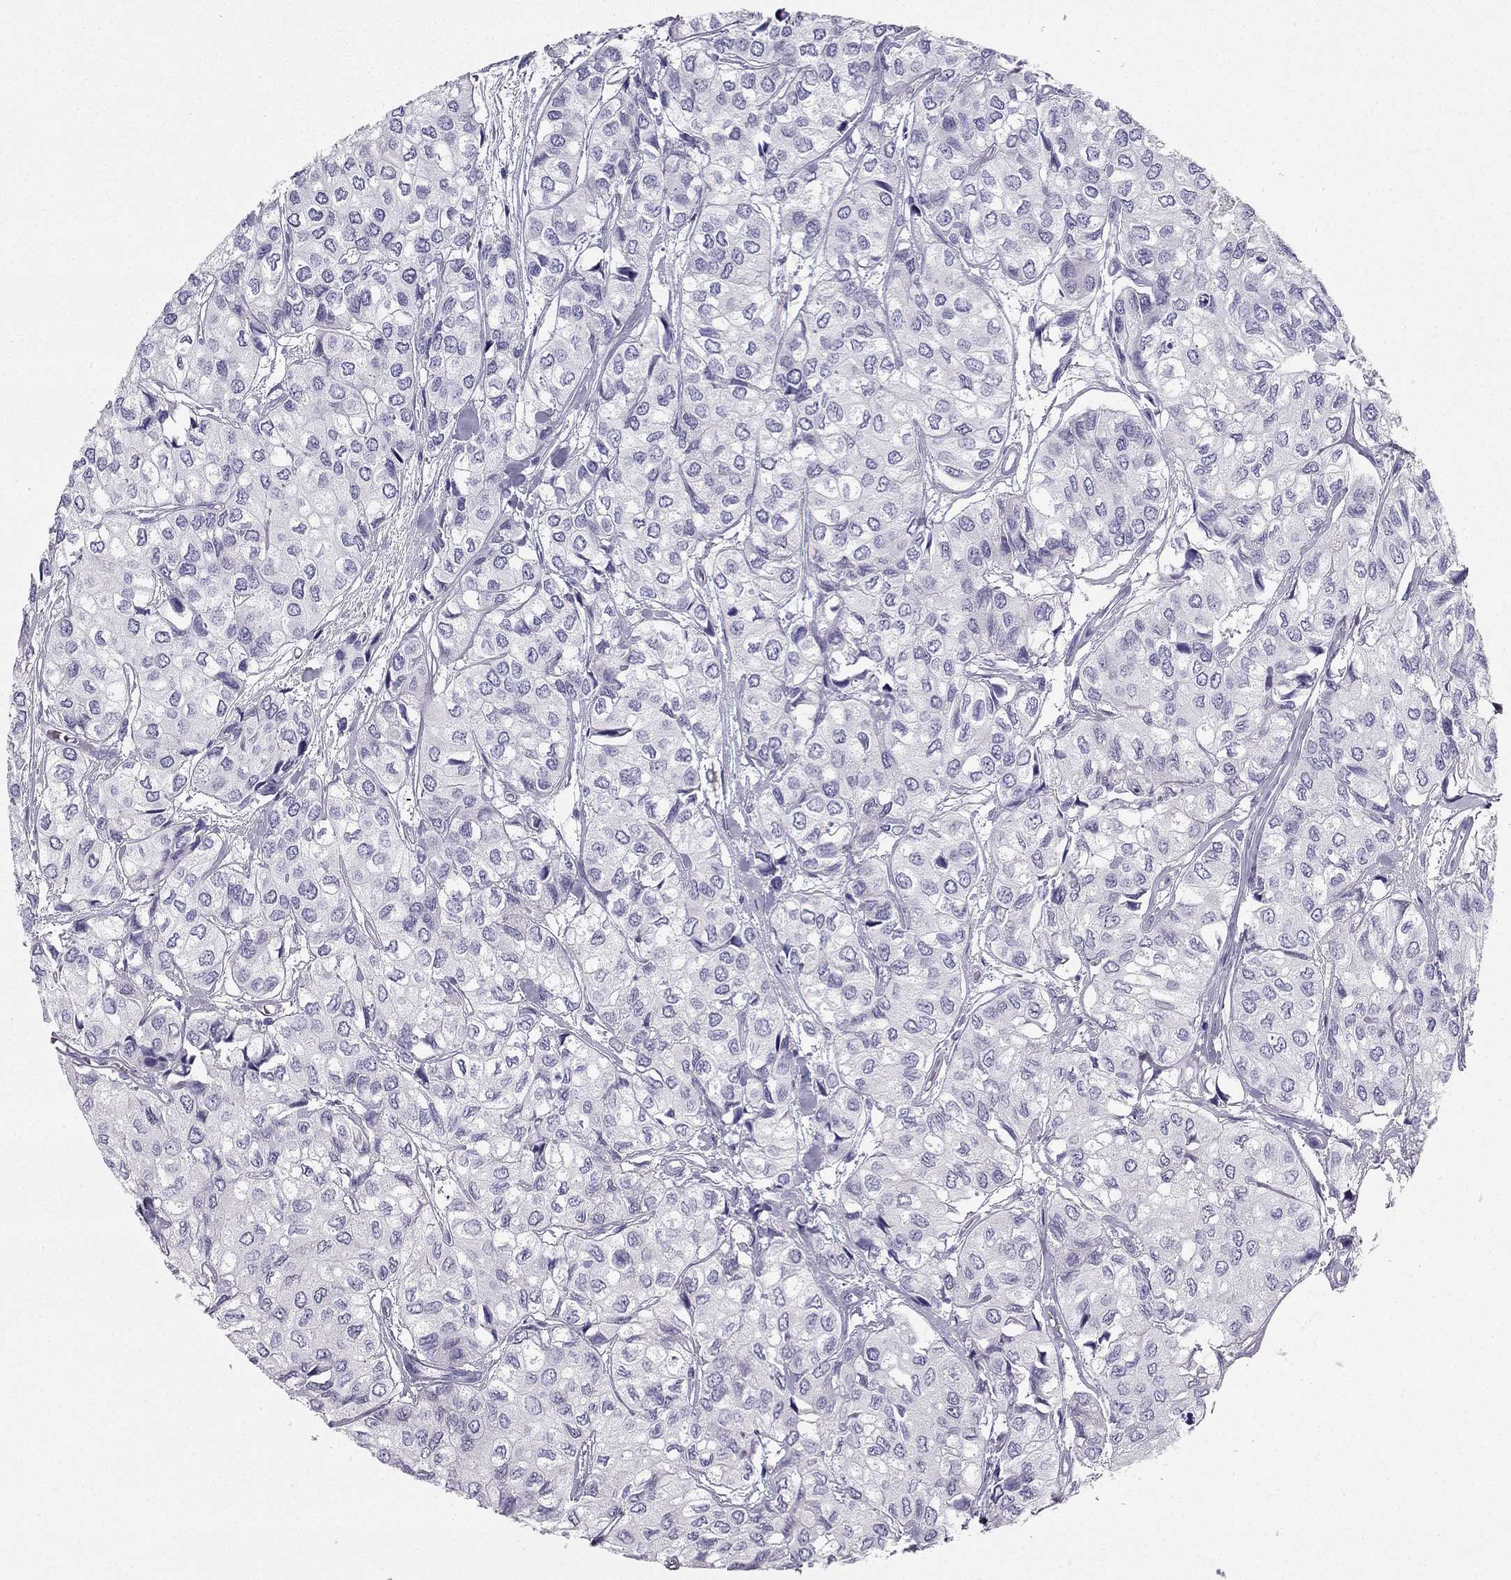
{"staining": {"intensity": "negative", "quantity": "none", "location": "none"}, "tissue": "urothelial cancer", "cell_type": "Tumor cells", "image_type": "cancer", "snomed": [{"axis": "morphology", "description": "Urothelial carcinoma, High grade"}, {"axis": "topography", "description": "Urinary bladder"}], "caption": "This is a image of IHC staining of urothelial carcinoma (high-grade), which shows no positivity in tumor cells.", "gene": "TFF3", "patient": {"sex": "male", "age": 73}}